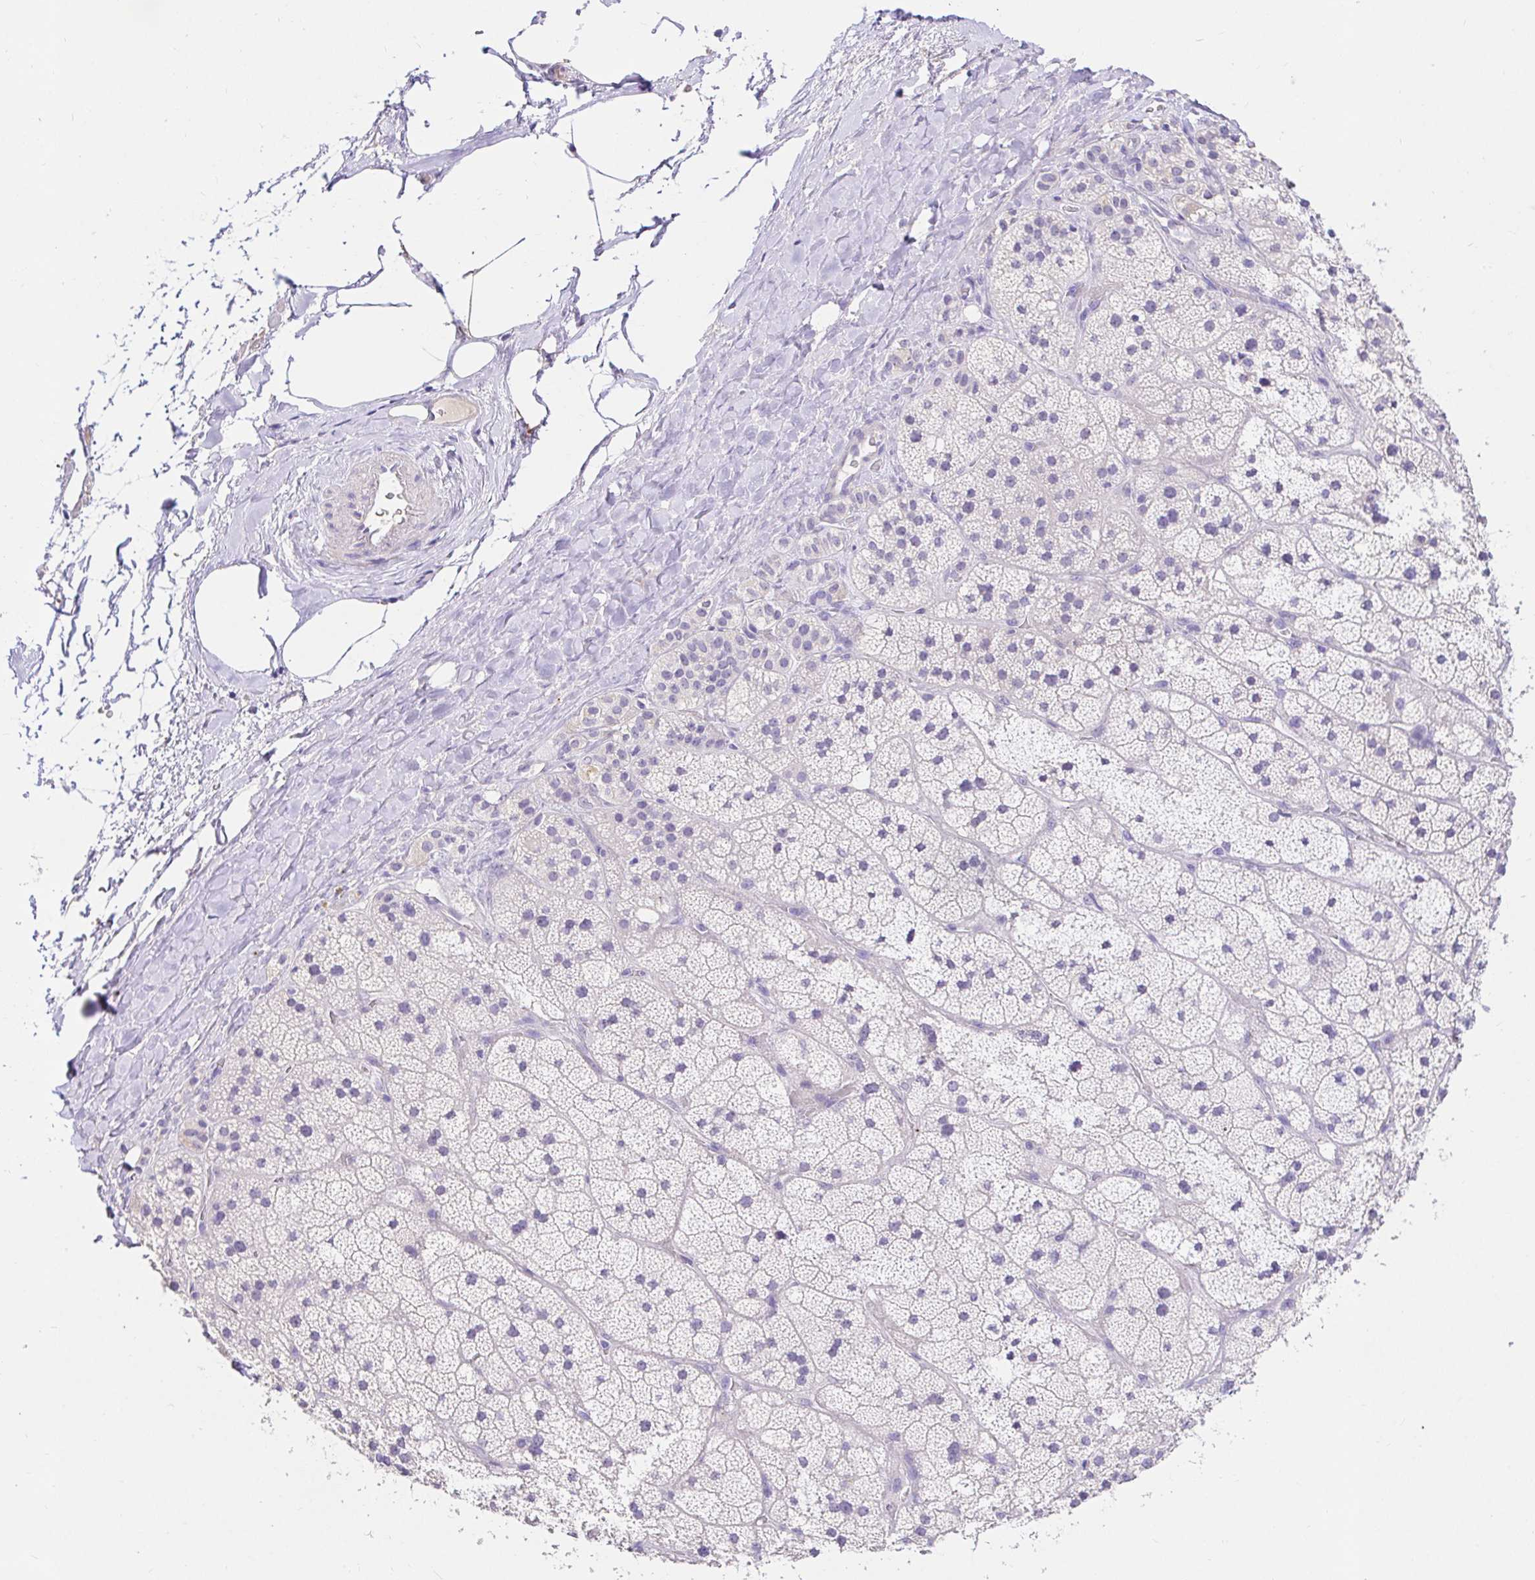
{"staining": {"intensity": "negative", "quantity": "none", "location": "none"}, "tissue": "adrenal gland", "cell_type": "Glandular cells", "image_type": "normal", "snomed": [{"axis": "morphology", "description": "Normal tissue, NOS"}, {"axis": "topography", "description": "Adrenal gland"}], "caption": "Glandular cells show no significant expression in unremarkable adrenal gland. (DAB immunohistochemistry (IHC) visualized using brightfield microscopy, high magnification).", "gene": "CDO1", "patient": {"sex": "male", "age": 57}}